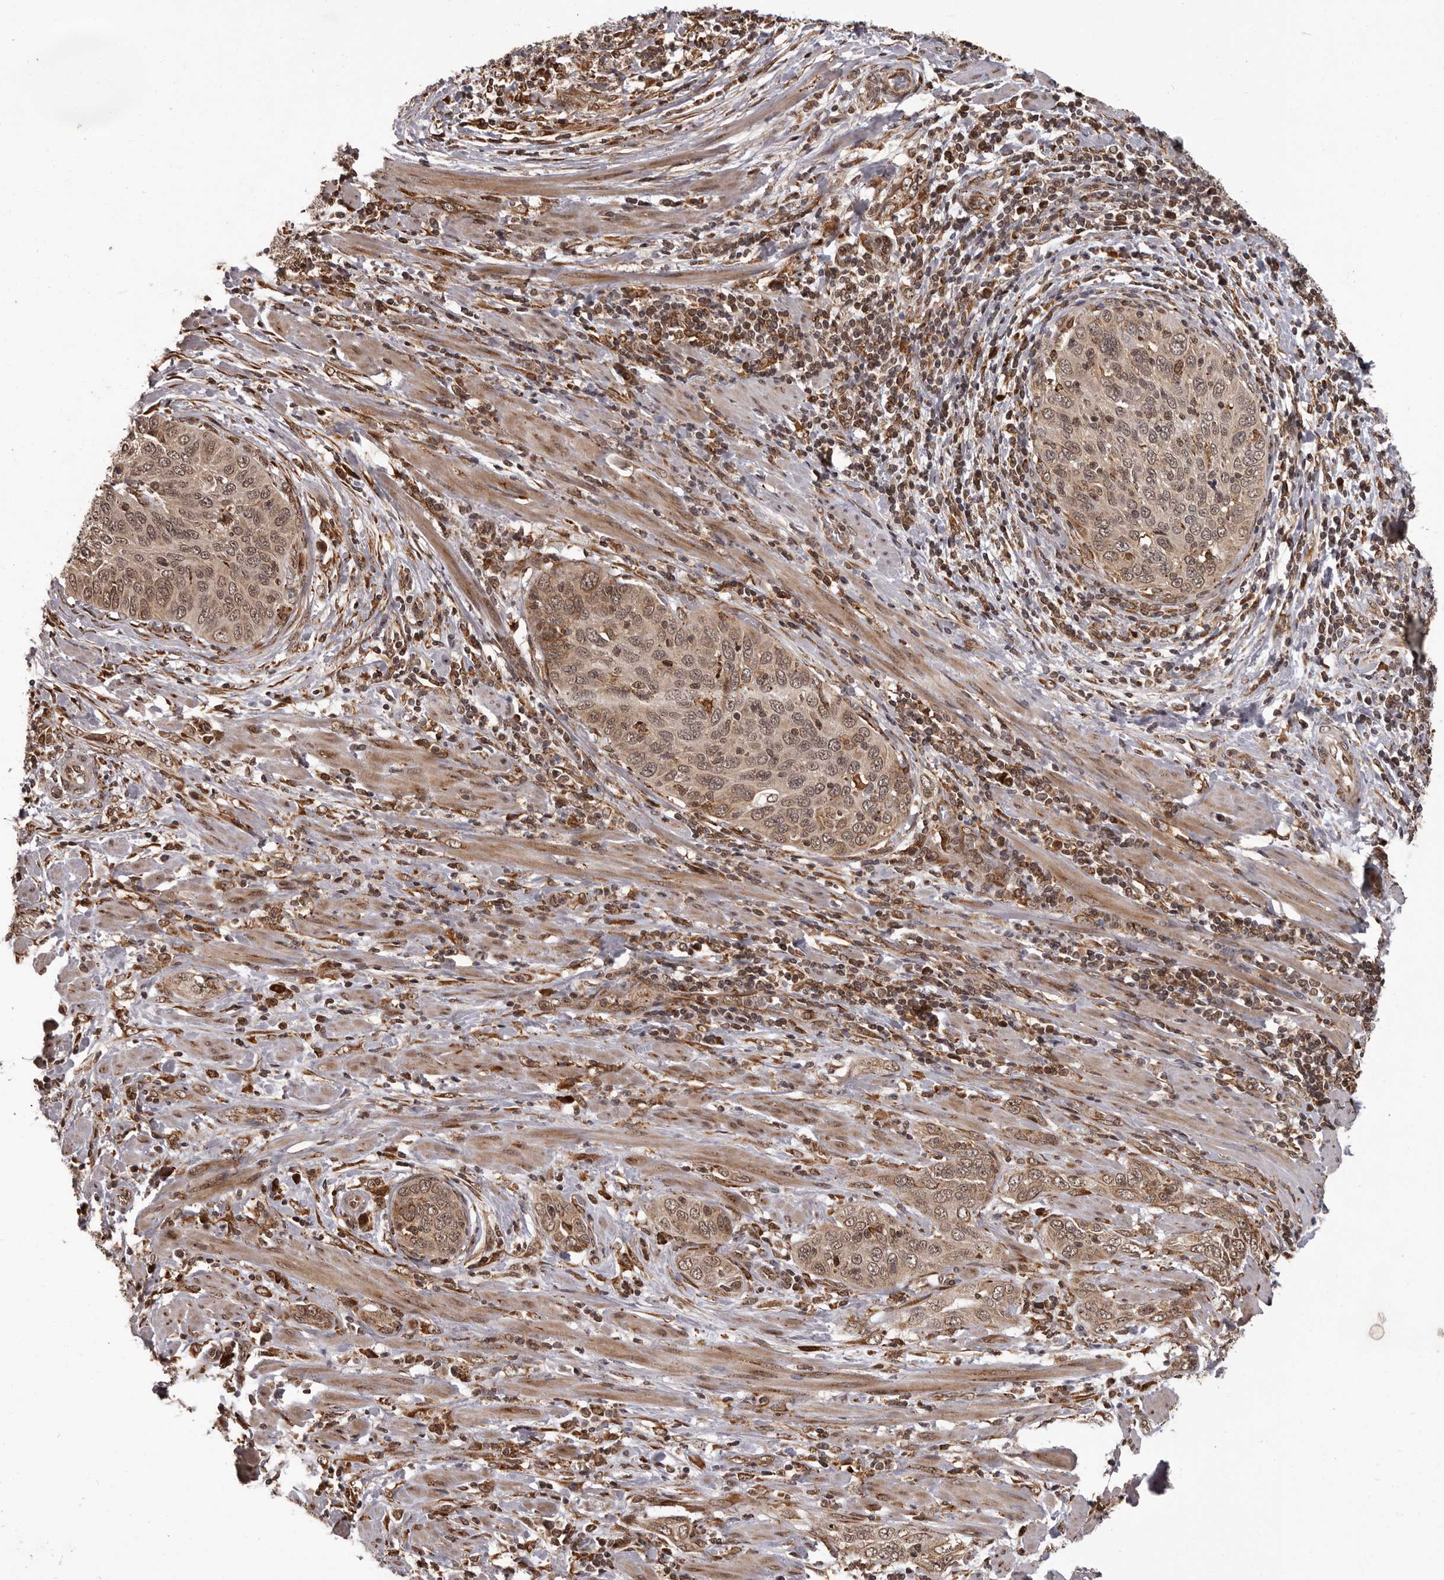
{"staining": {"intensity": "moderate", "quantity": ">75%", "location": "cytoplasmic/membranous,nuclear"}, "tissue": "cervical cancer", "cell_type": "Tumor cells", "image_type": "cancer", "snomed": [{"axis": "morphology", "description": "Squamous cell carcinoma, NOS"}, {"axis": "topography", "description": "Cervix"}], "caption": "Protein staining of squamous cell carcinoma (cervical) tissue displays moderate cytoplasmic/membranous and nuclear expression in approximately >75% of tumor cells.", "gene": "IL32", "patient": {"sex": "female", "age": 60}}